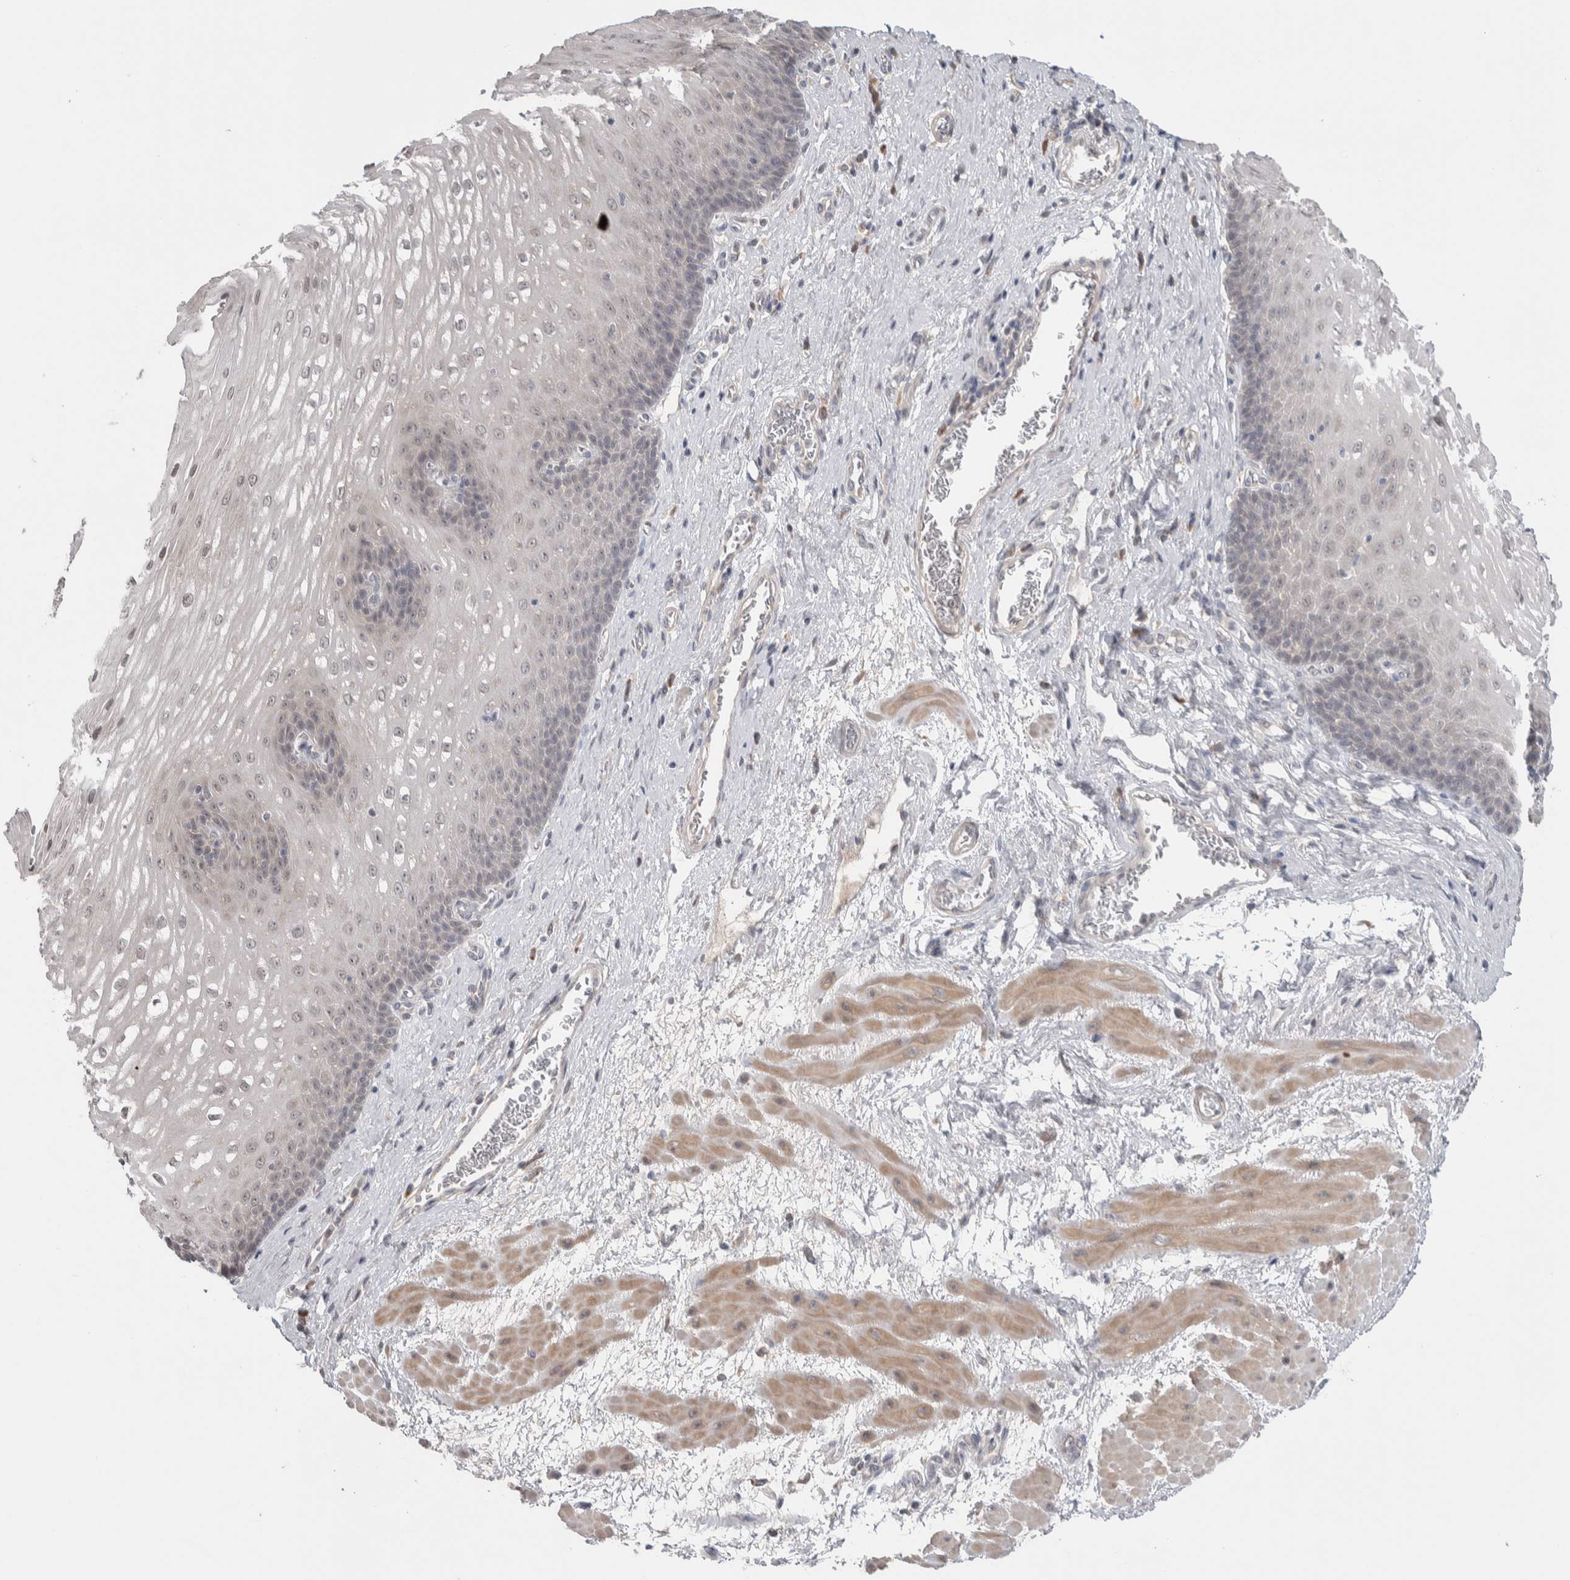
{"staining": {"intensity": "weak", "quantity": "<25%", "location": "nuclear"}, "tissue": "esophagus", "cell_type": "Squamous epithelial cells", "image_type": "normal", "snomed": [{"axis": "morphology", "description": "Normal tissue, NOS"}, {"axis": "topography", "description": "Esophagus"}], "caption": "Immunohistochemistry image of unremarkable esophagus stained for a protein (brown), which demonstrates no expression in squamous epithelial cells. (DAB (3,3'-diaminobenzidine) immunohistochemistry with hematoxylin counter stain).", "gene": "CUL2", "patient": {"sex": "male", "age": 48}}